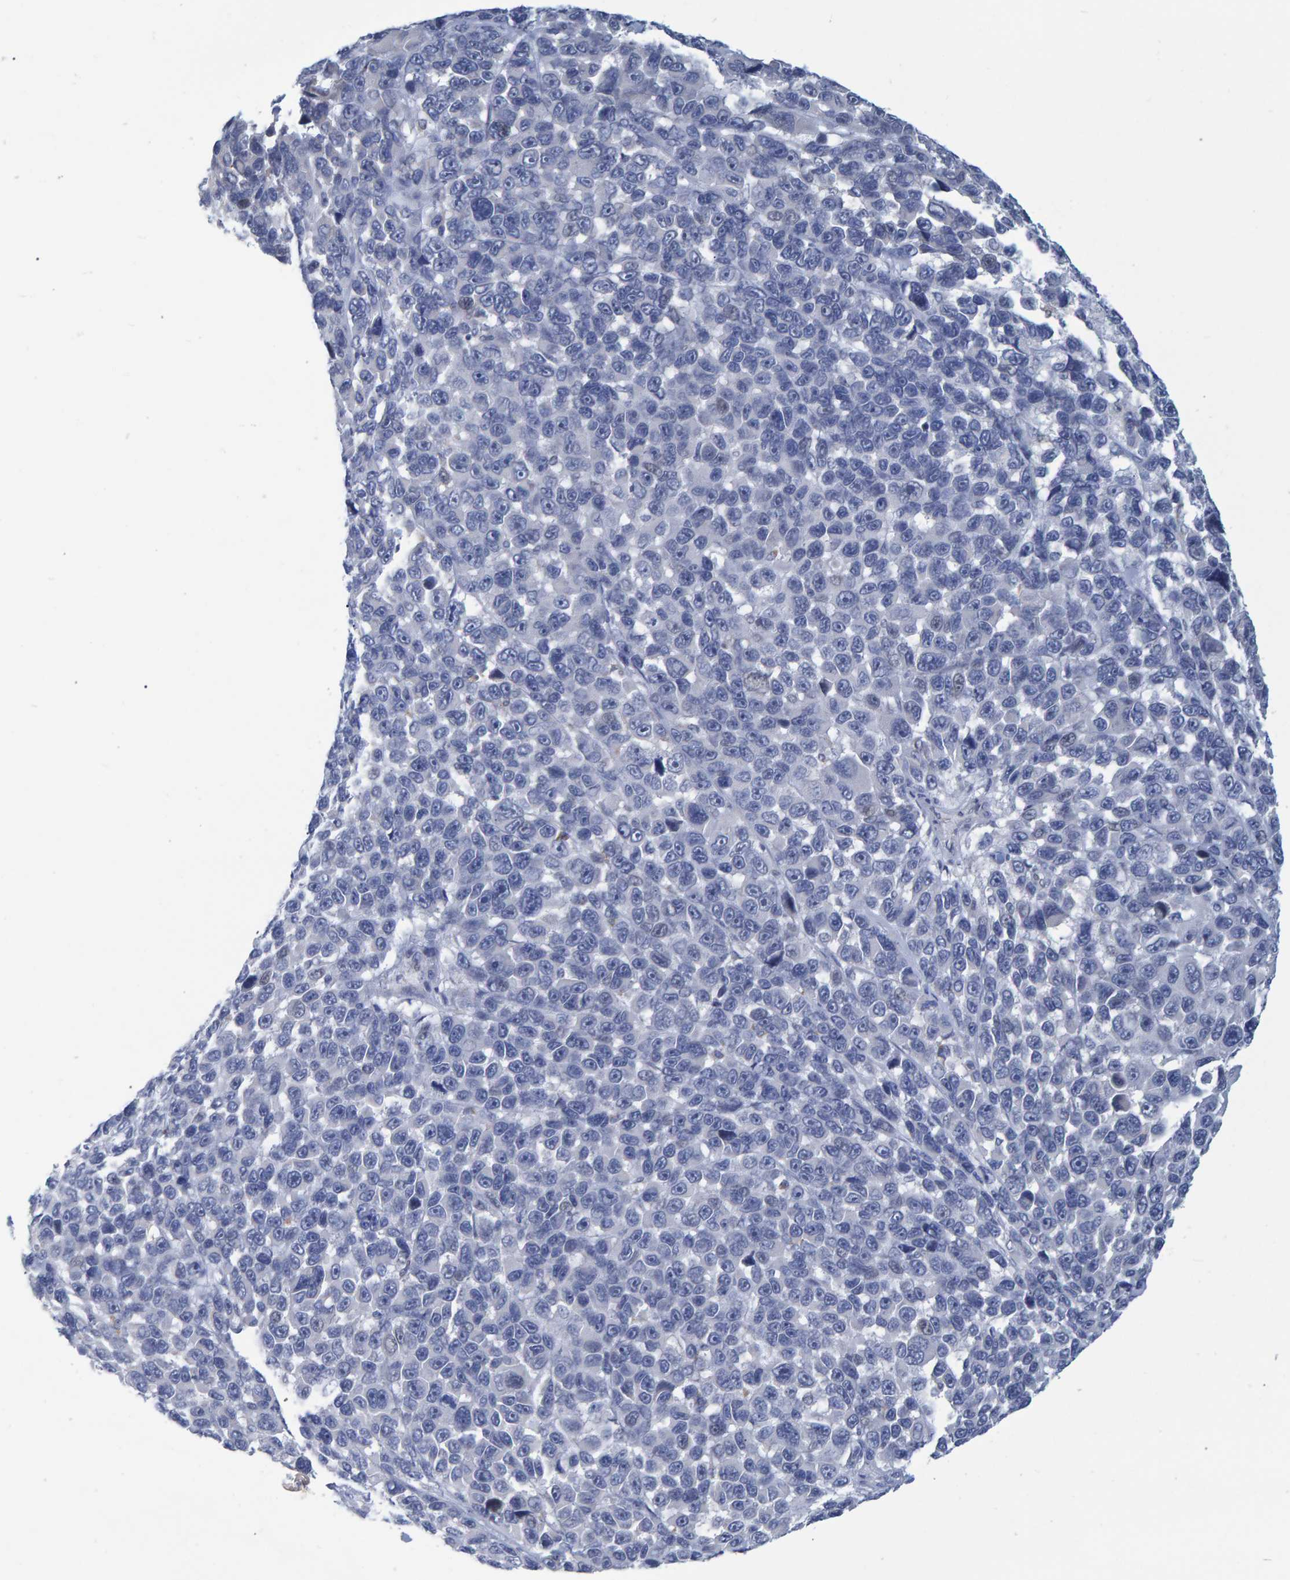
{"staining": {"intensity": "negative", "quantity": "none", "location": "none"}, "tissue": "melanoma", "cell_type": "Tumor cells", "image_type": "cancer", "snomed": [{"axis": "morphology", "description": "Malignant melanoma, NOS"}, {"axis": "topography", "description": "Skin"}], "caption": "This photomicrograph is of malignant melanoma stained with immunohistochemistry (IHC) to label a protein in brown with the nuclei are counter-stained blue. There is no positivity in tumor cells.", "gene": "PROCA1", "patient": {"sex": "male", "age": 53}}